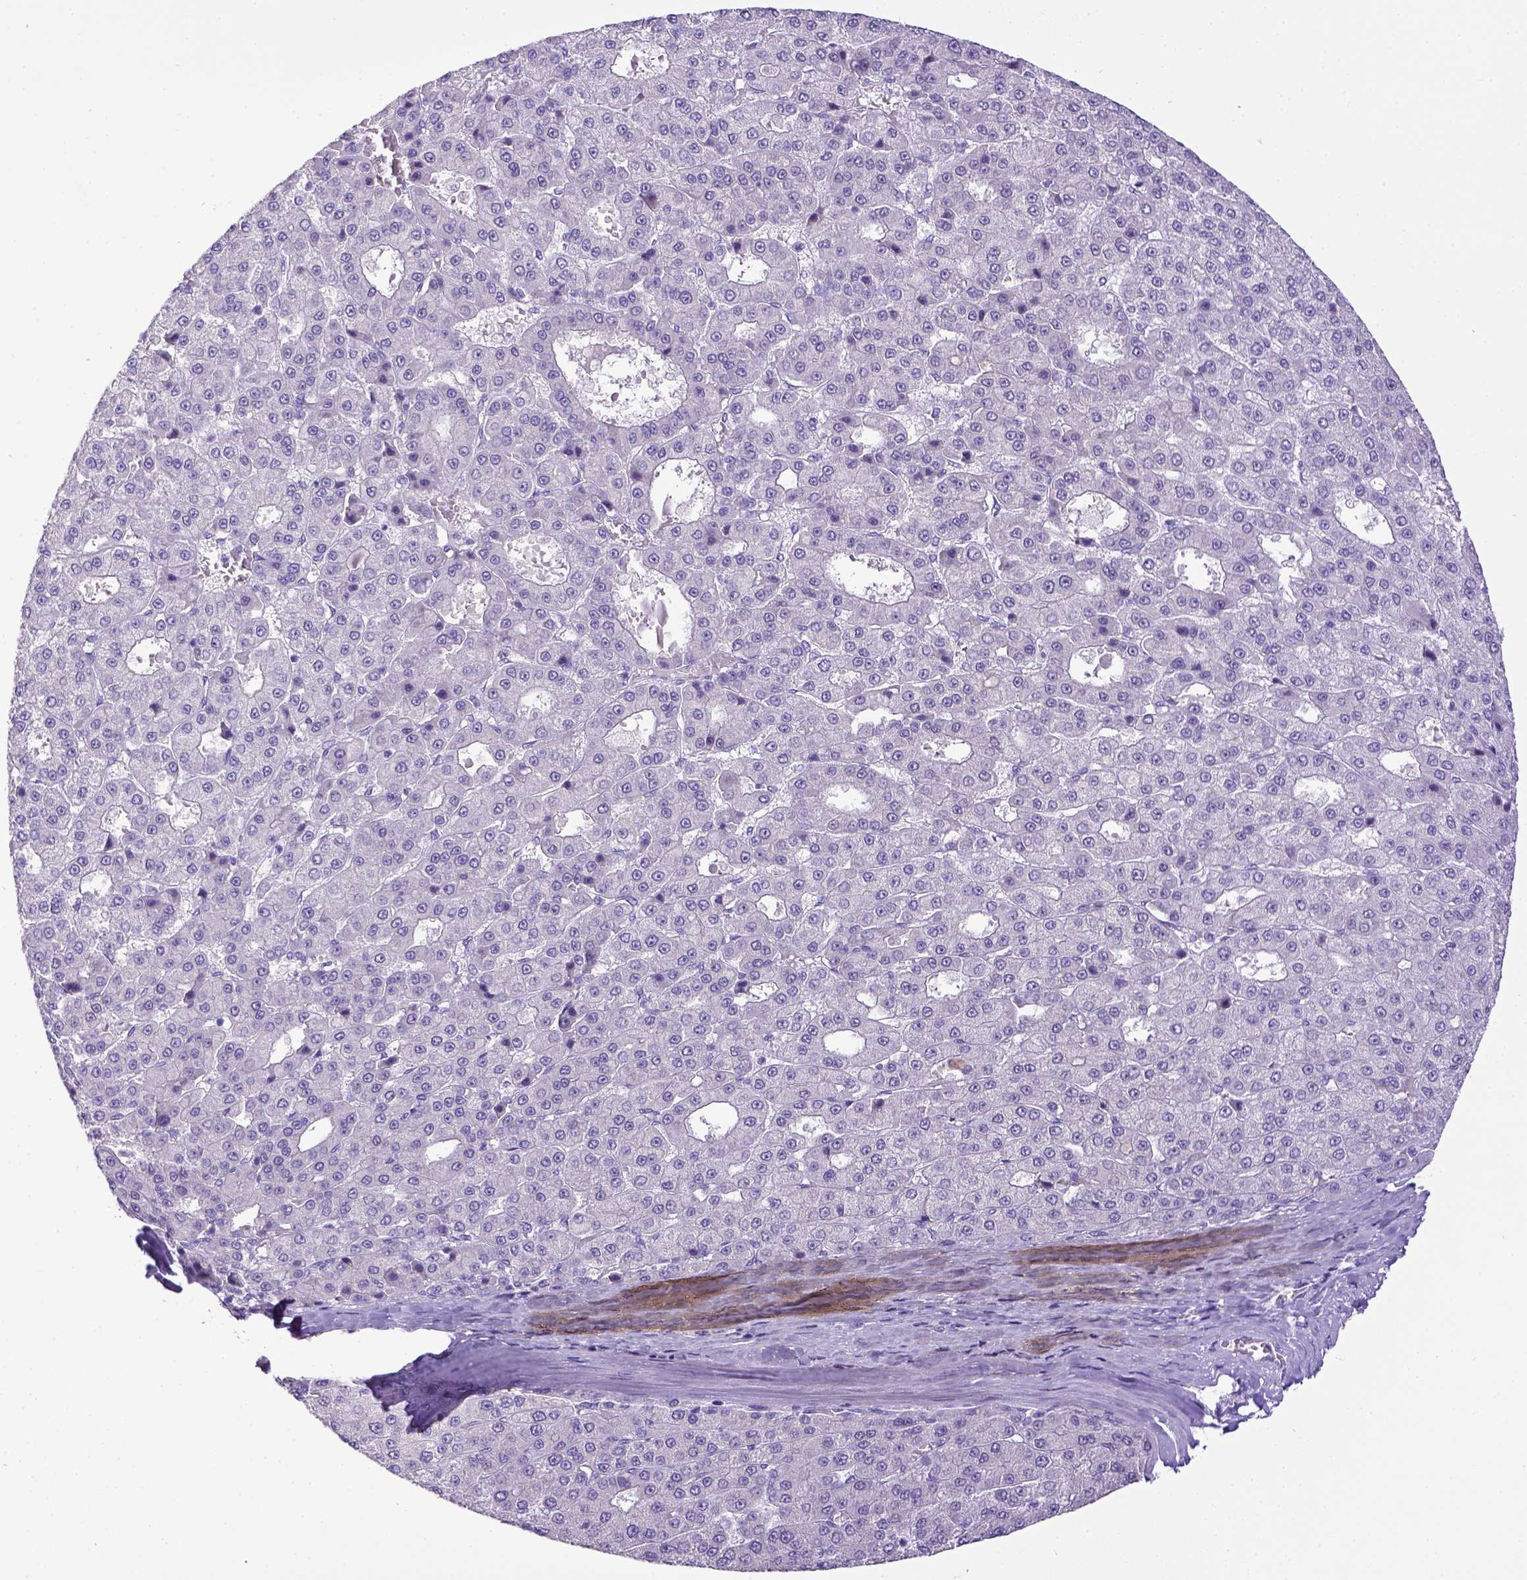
{"staining": {"intensity": "negative", "quantity": "none", "location": "none"}, "tissue": "liver cancer", "cell_type": "Tumor cells", "image_type": "cancer", "snomed": [{"axis": "morphology", "description": "Carcinoma, Hepatocellular, NOS"}, {"axis": "topography", "description": "Liver"}], "caption": "Tumor cells are negative for brown protein staining in liver hepatocellular carcinoma. (Stains: DAB immunohistochemistry with hematoxylin counter stain, Microscopy: brightfield microscopy at high magnification).", "gene": "ESR1", "patient": {"sex": "male", "age": 70}}